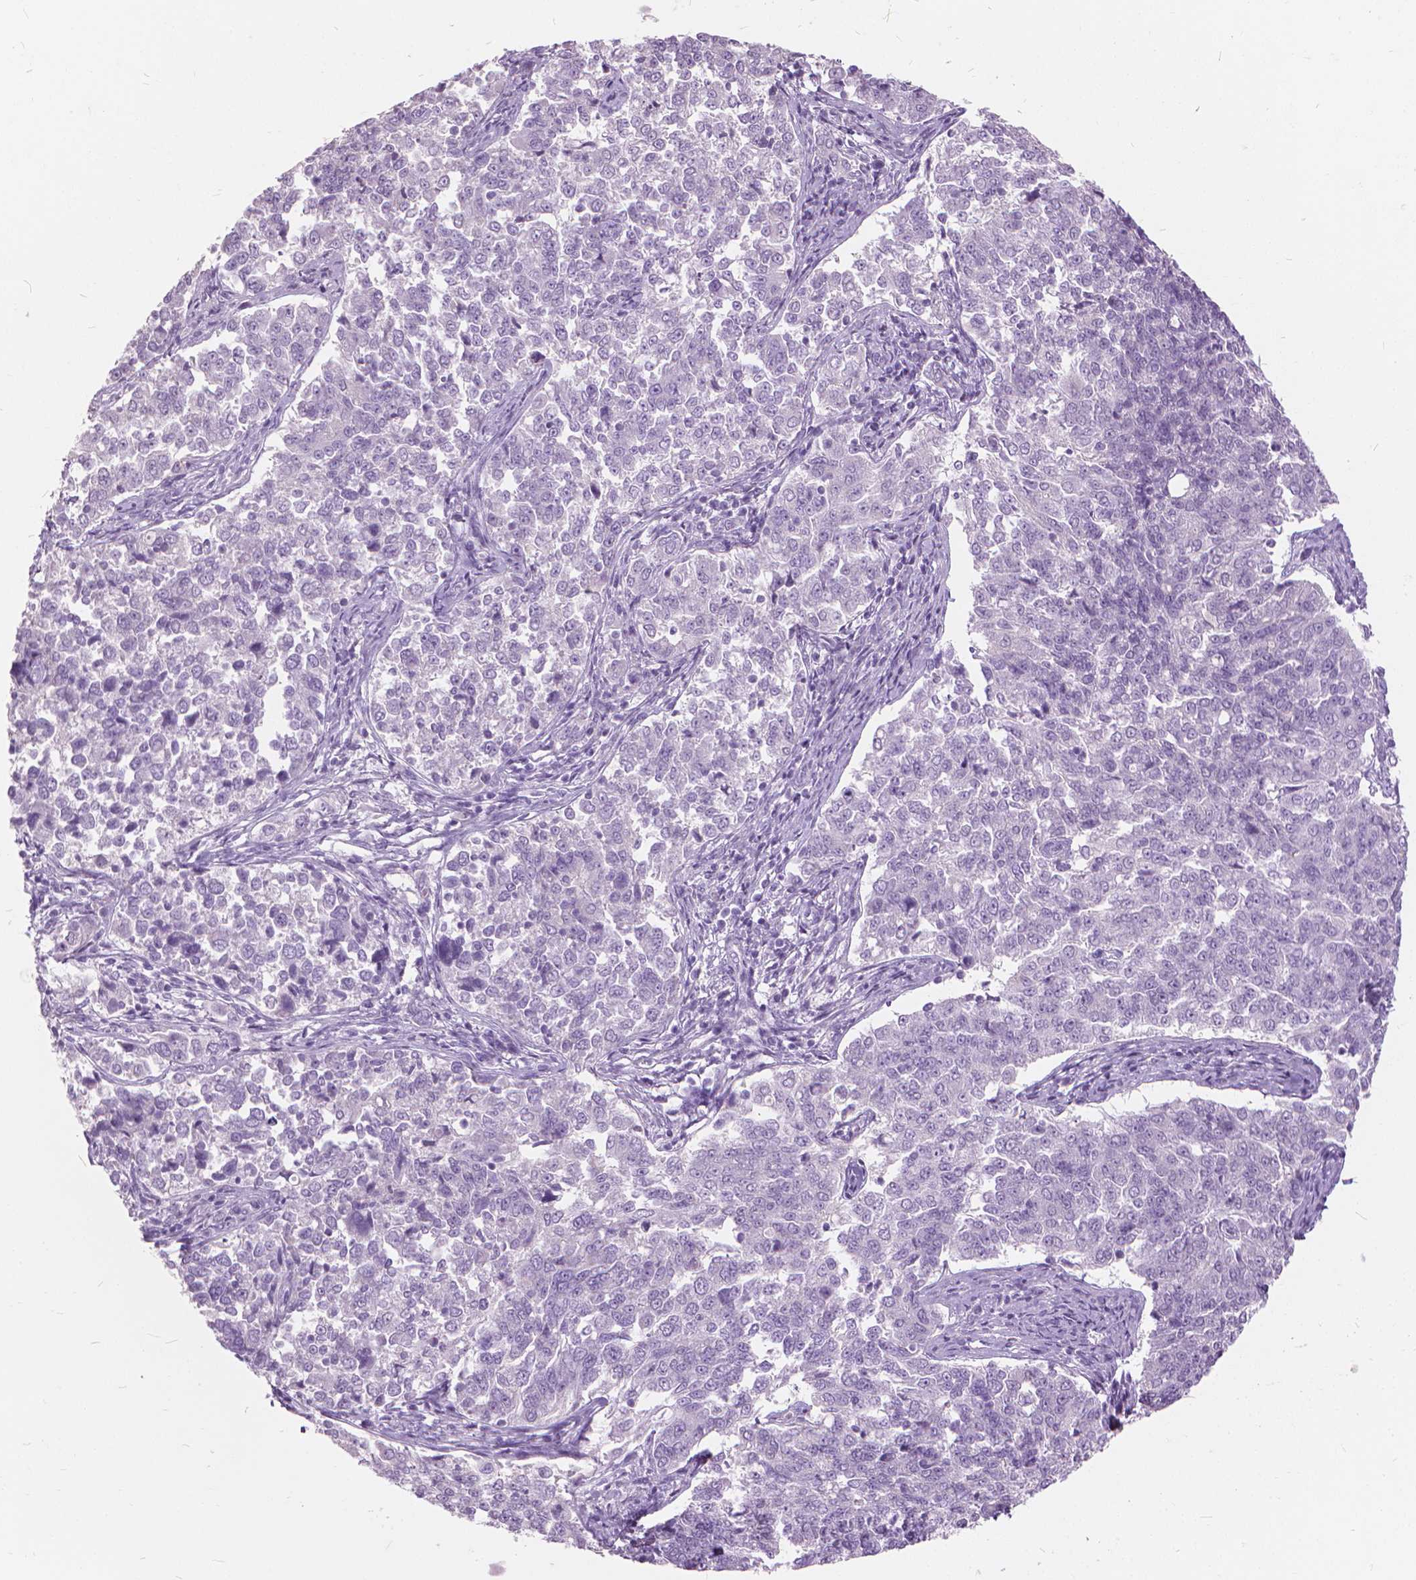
{"staining": {"intensity": "negative", "quantity": "none", "location": "none"}, "tissue": "endometrial cancer", "cell_type": "Tumor cells", "image_type": "cancer", "snomed": [{"axis": "morphology", "description": "Adenocarcinoma, NOS"}, {"axis": "topography", "description": "Endometrium"}], "caption": "An immunohistochemistry (IHC) photomicrograph of adenocarcinoma (endometrial) is shown. There is no staining in tumor cells of adenocarcinoma (endometrial). (DAB (3,3'-diaminobenzidine) immunohistochemistry visualized using brightfield microscopy, high magnification).", "gene": "DNM1", "patient": {"sex": "female", "age": 43}}